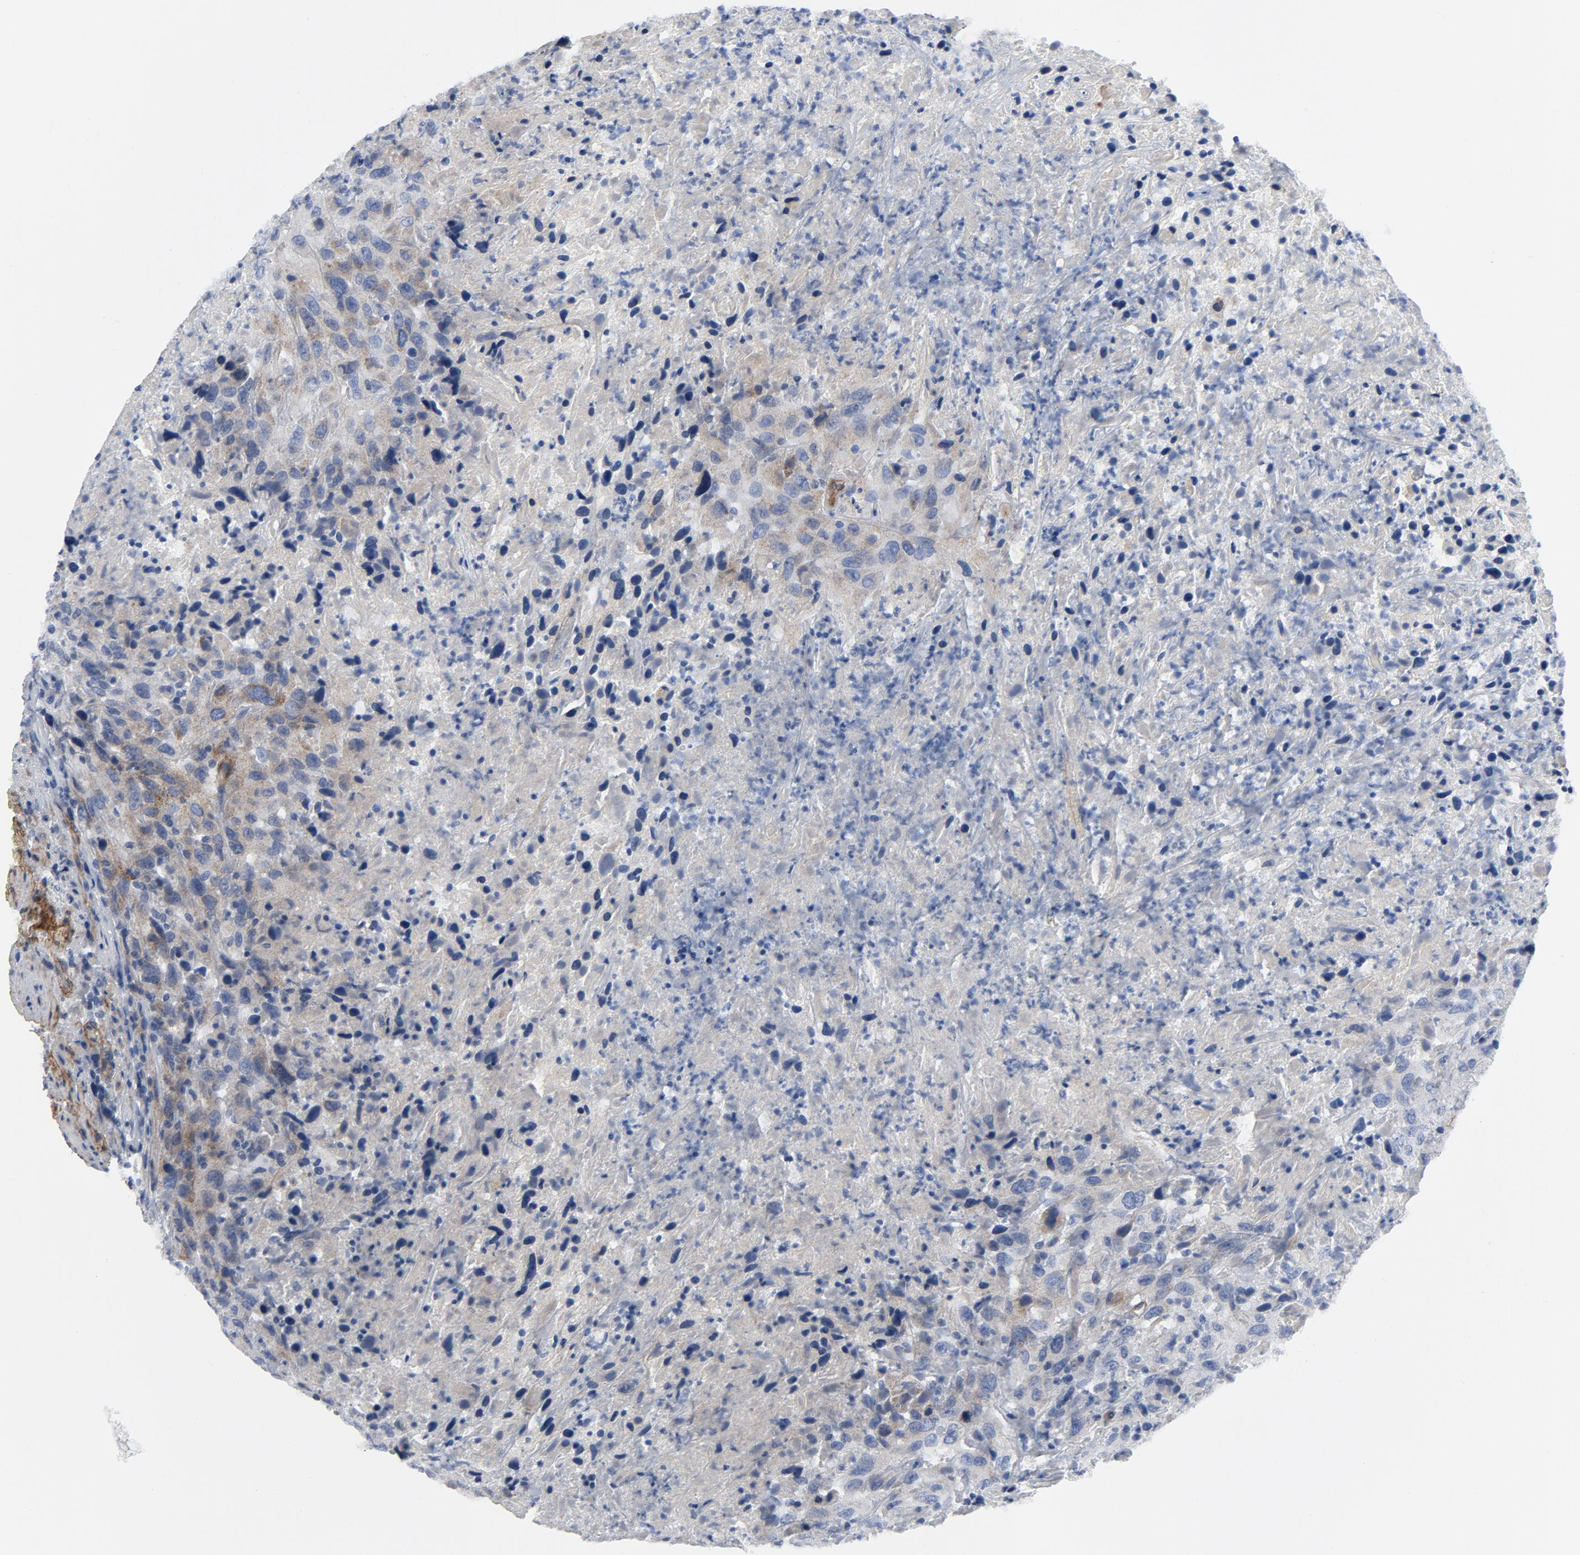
{"staining": {"intensity": "negative", "quantity": "none", "location": "none"}, "tissue": "urothelial cancer", "cell_type": "Tumor cells", "image_type": "cancer", "snomed": [{"axis": "morphology", "description": "Urothelial carcinoma, High grade"}, {"axis": "topography", "description": "Urinary bladder"}], "caption": "Protein analysis of urothelial cancer shows no significant positivity in tumor cells.", "gene": "LAMC1", "patient": {"sex": "male", "age": 61}}